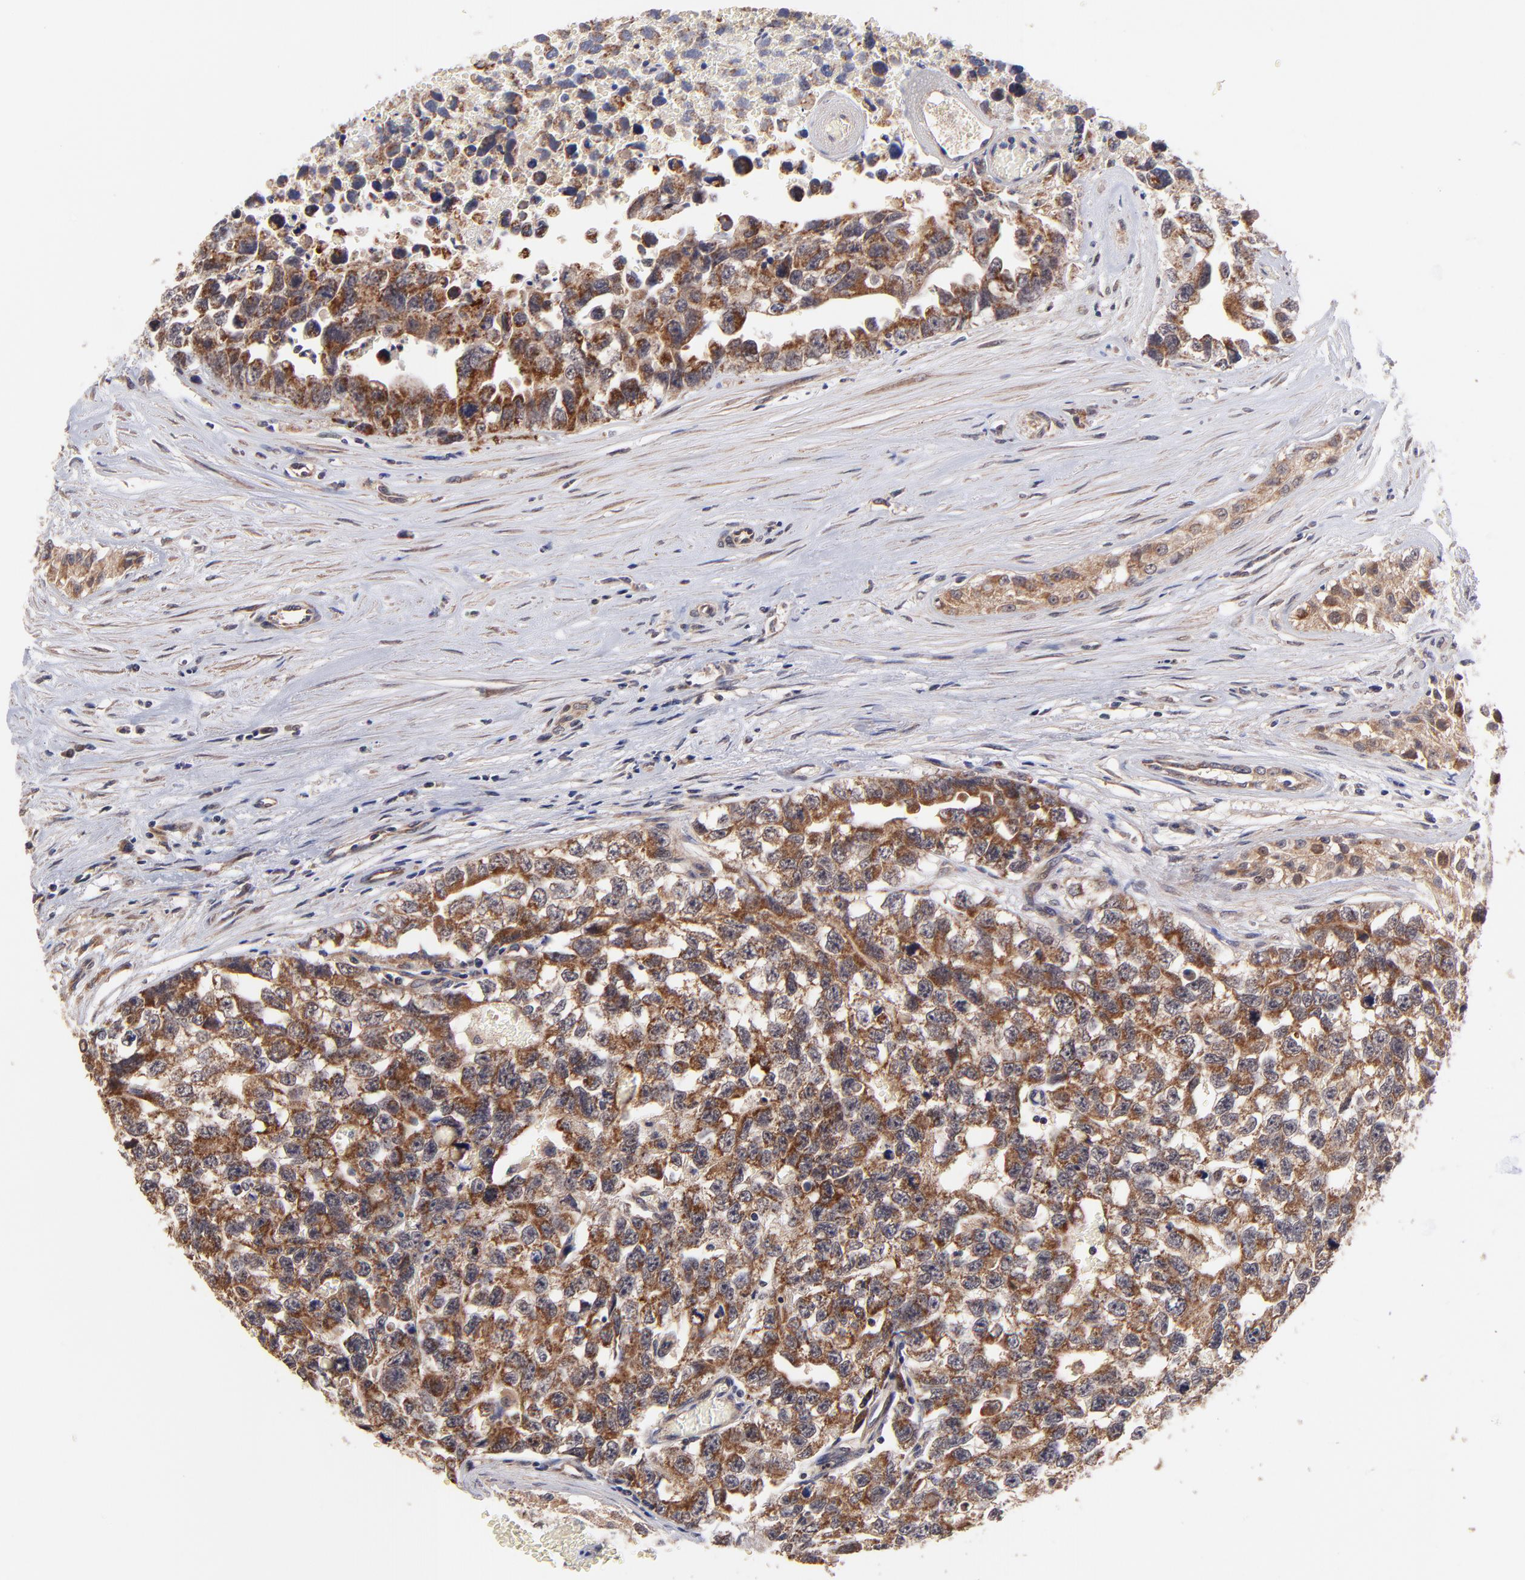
{"staining": {"intensity": "strong", "quantity": ">75%", "location": "cytoplasmic/membranous"}, "tissue": "testis cancer", "cell_type": "Tumor cells", "image_type": "cancer", "snomed": [{"axis": "morphology", "description": "Carcinoma, Embryonal, NOS"}, {"axis": "topography", "description": "Testis"}], "caption": "A high-resolution micrograph shows immunohistochemistry staining of testis cancer, which exhibits strong cytoplasmic/membranous staining in about >75% of tumor cells.", "gene": "BAIAP2L2", "patient": {"sex": "male", "age": 31}}